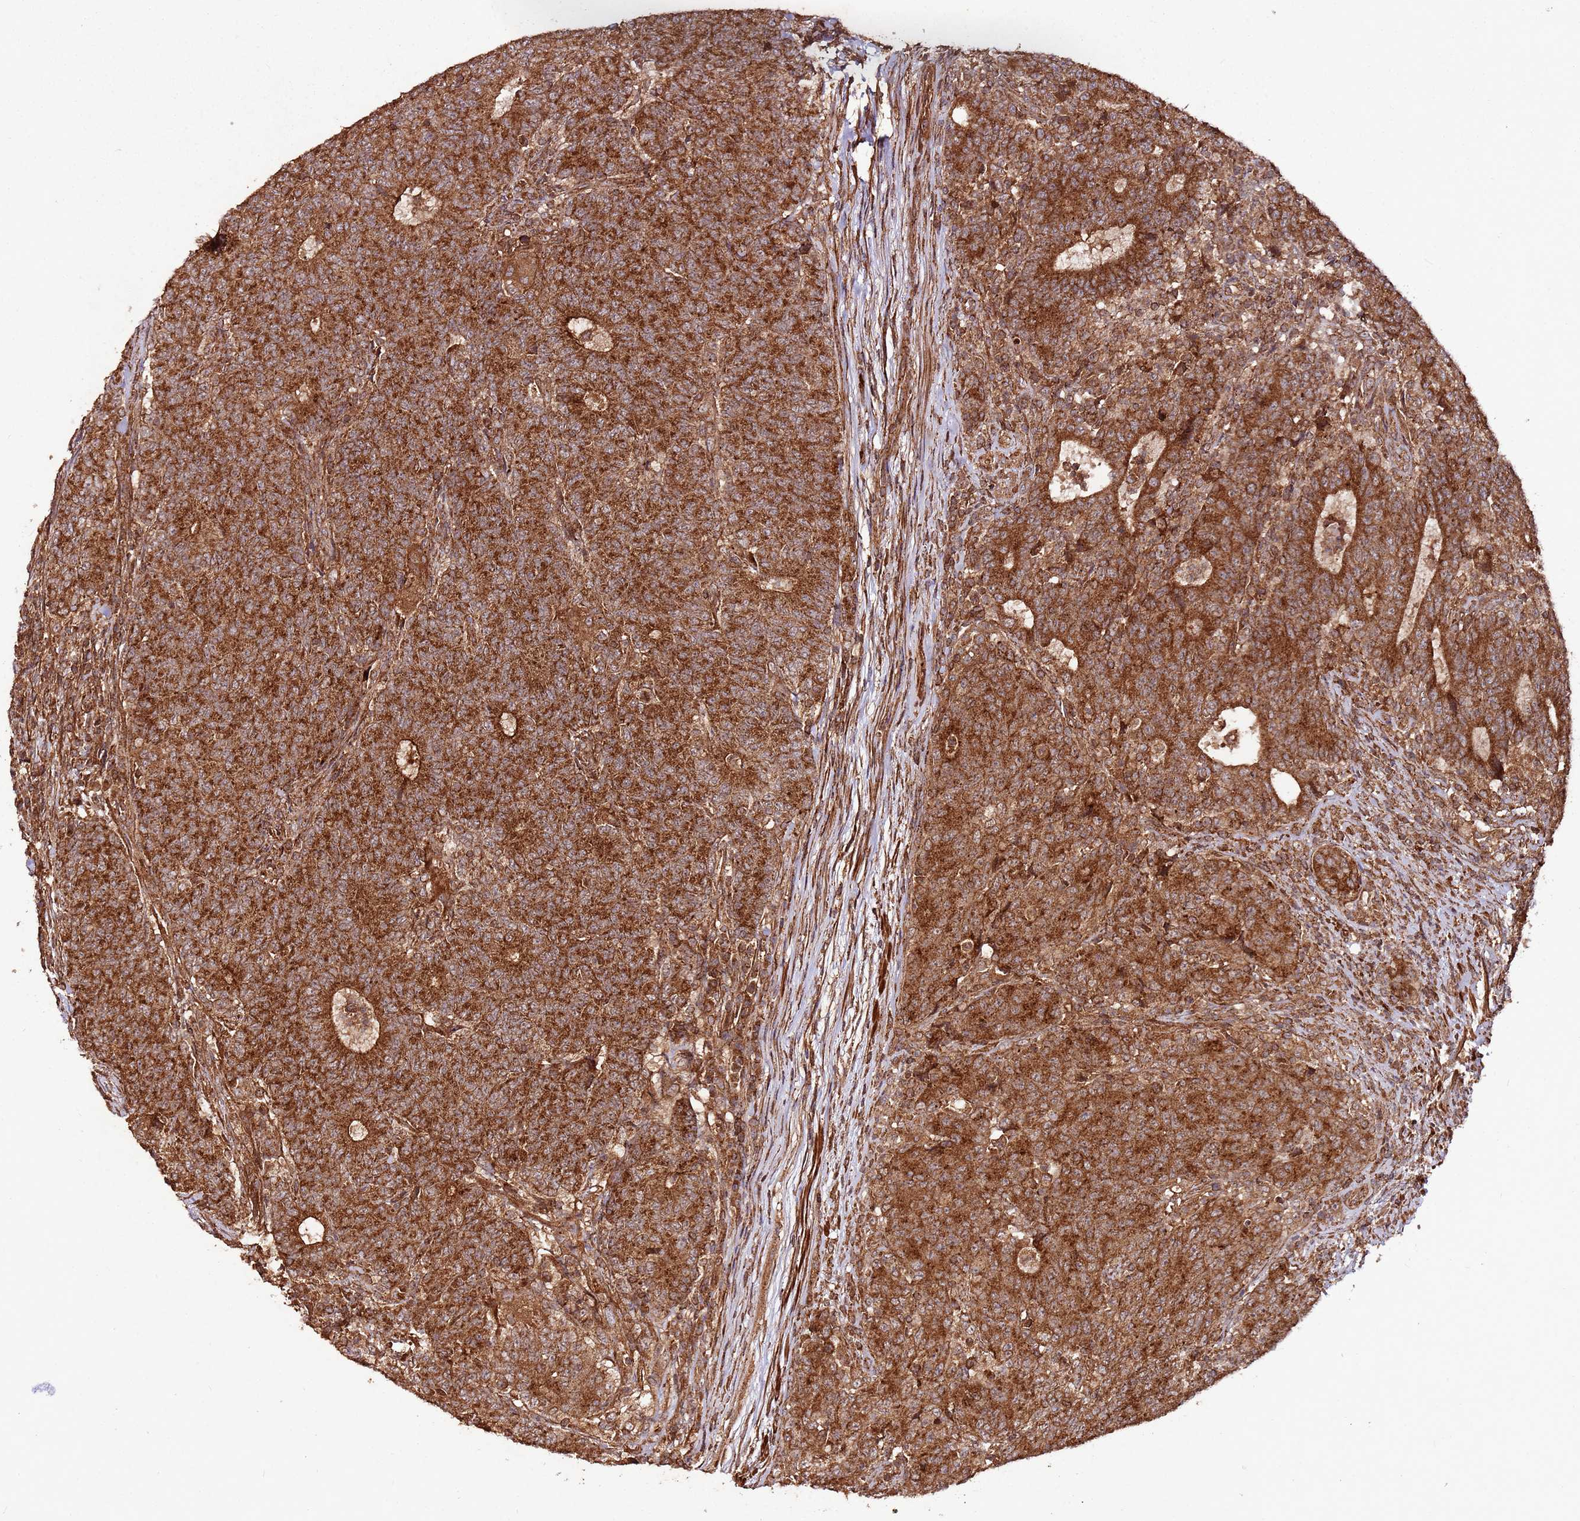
{"staining": {"intensity": "strong", "quantity": ">75%", "location": "cytoplasmic/membranous"}, "tissue": "colorectal cancer", "cell_type": "Tumor cells", "image_type": "cancer", "snomed": [{"axis": "morphology", "description": "Adenocarcinoma, NOS"}, {"axis": "topography", "description": "Colon"}], "caption": "A high-resolution image shows immunohistochemistry (IHC) staining of colorectal adenocarcinoma, which demonstrates strong cytoplasmic/membranous positivity in approximately >75% of tumor cells. (IHC, brightfield microscopy, high magnification).", "gene": "FAM186A", "patient": {"sex": "female", "age": 75}}